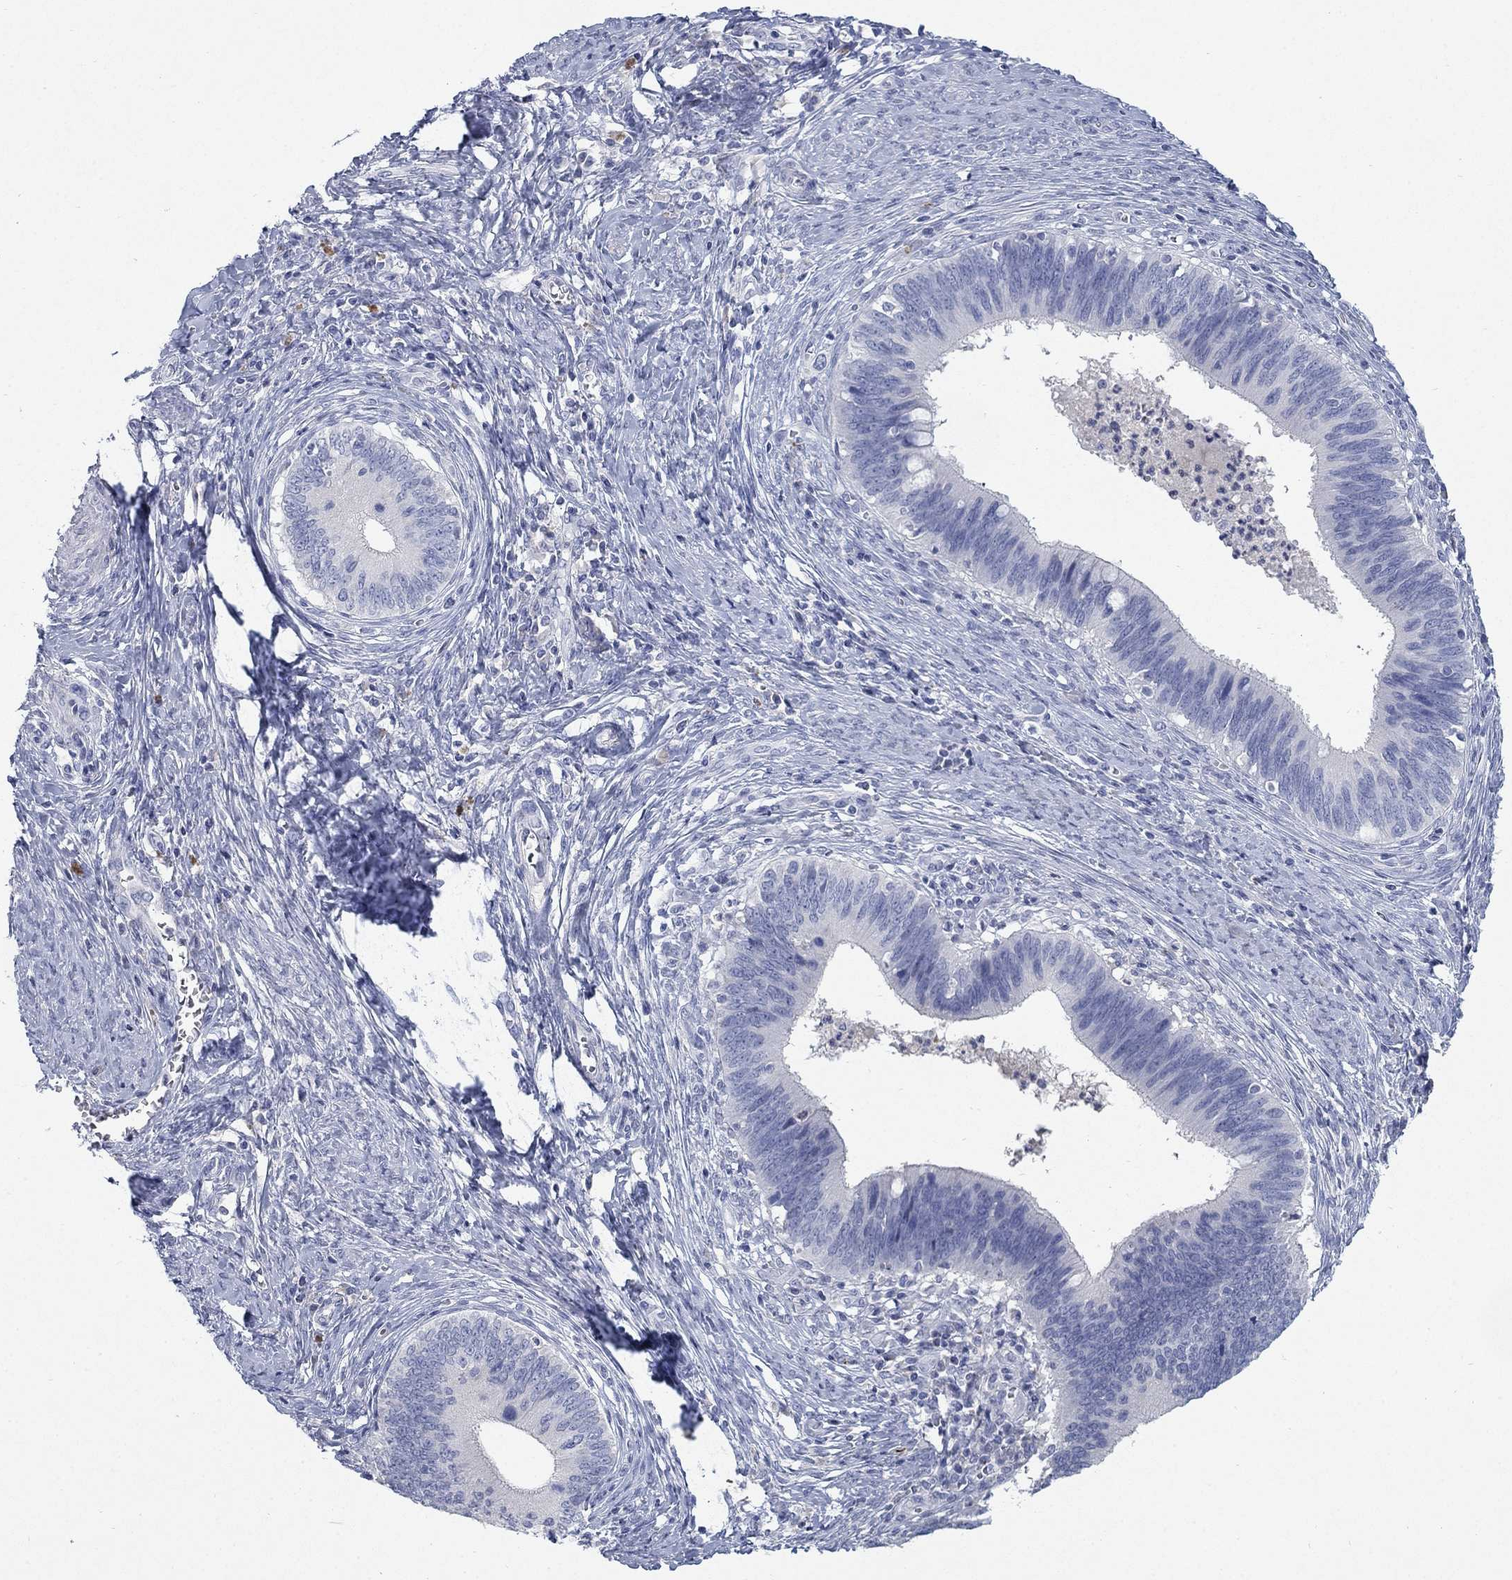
{"staining": {"intensity": "negative", "quantity": "none", "location": "none"}, "tissue": "cervical cancer", "cell_type": "Tumor cells", "image_type": "cancer", "snomed": [{"axis": "morphology", "description": "Adenocarcinoma, NOS"}, {"axis": "topography", "description": "Cervix"}], "caption": "A high-resolution image shows immunohistochemistry (IHC) staining of cervical cancer (adenocarcinoma), which shows no significant expression in tumor cells.", "gene": "TMEM249", "patient": {"sex": "female", "age": 42}}